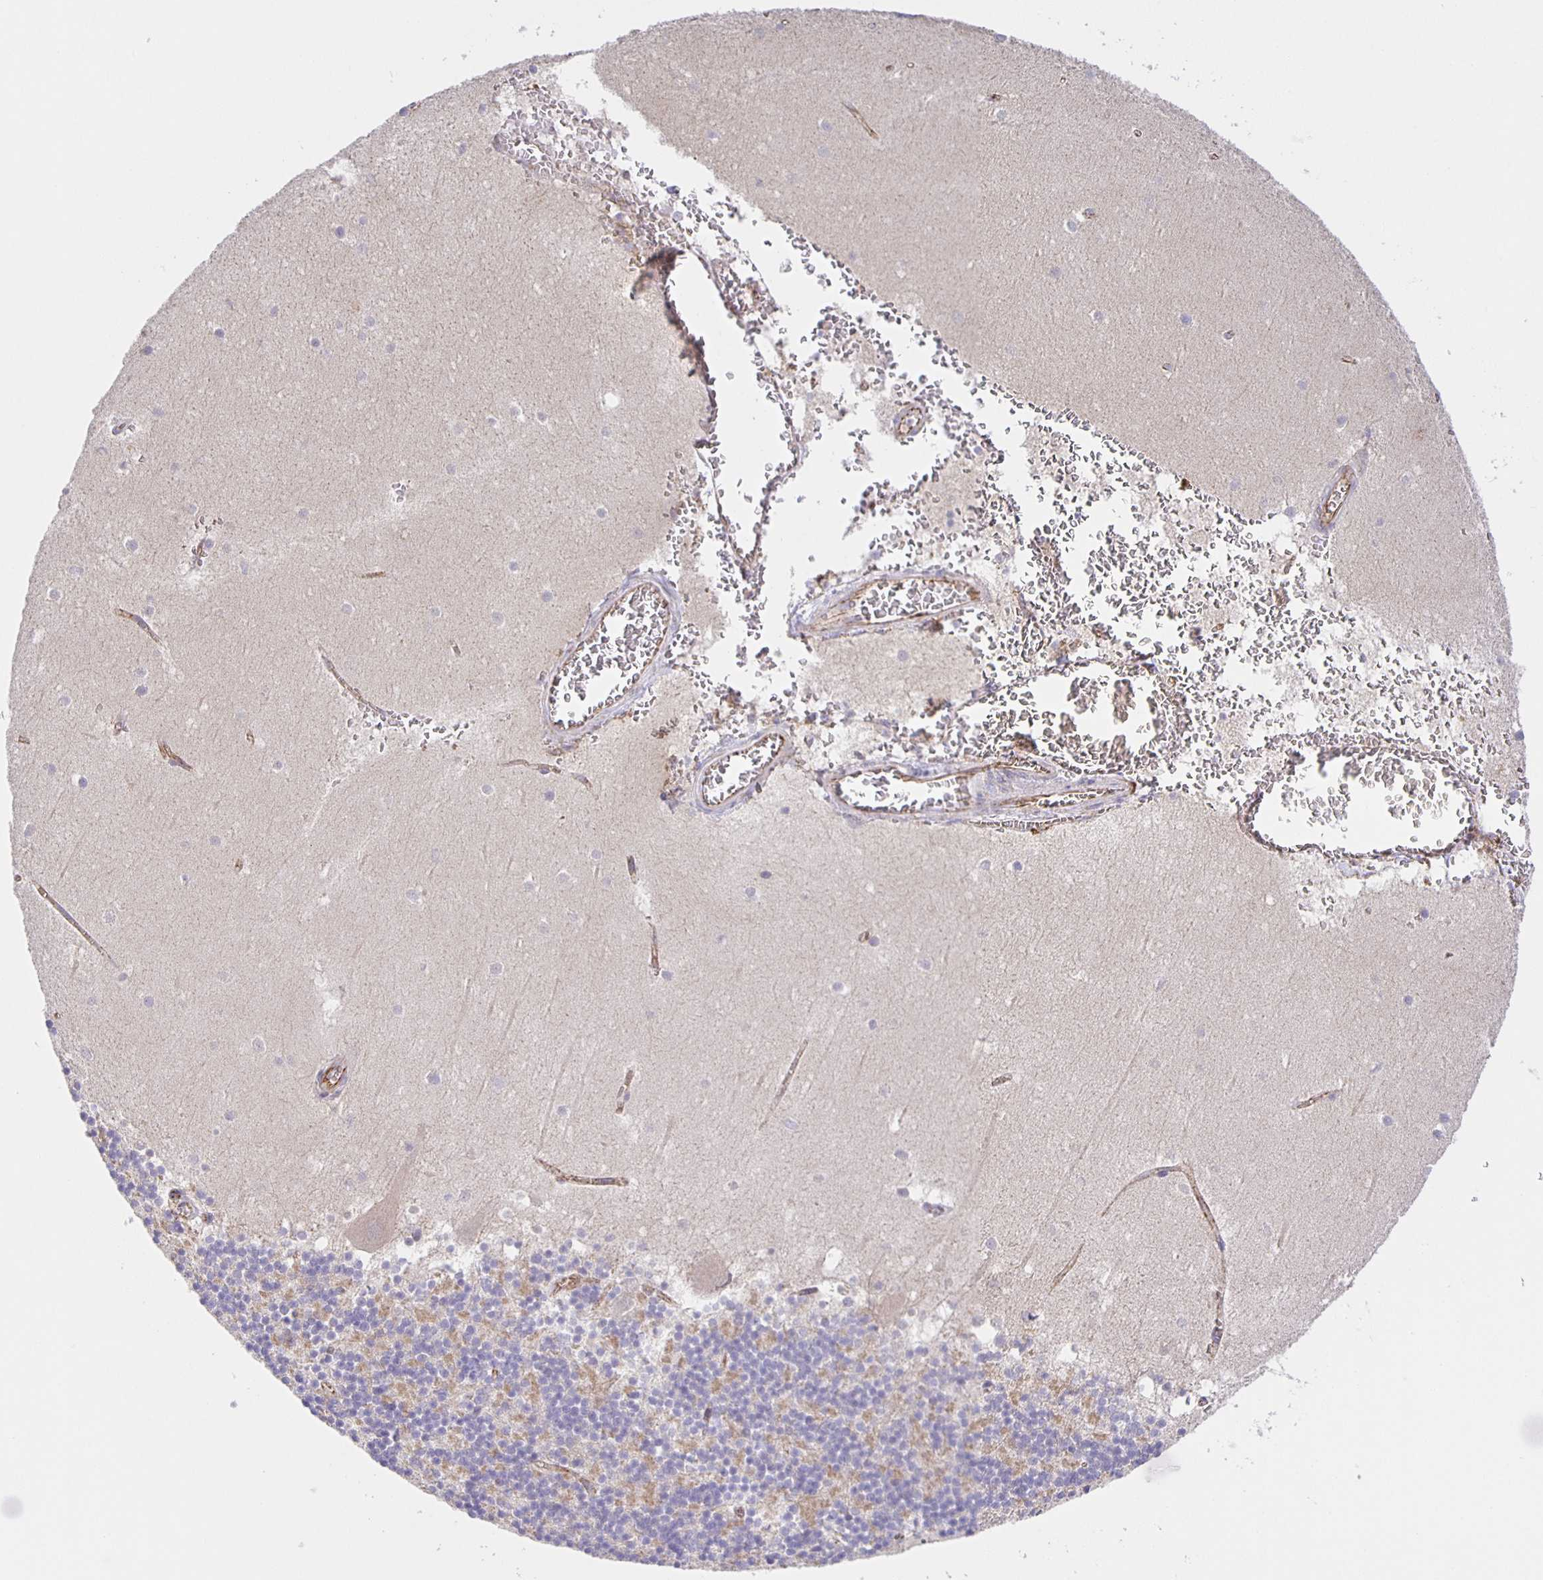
{"staining": {"intensity": "moderate", "quantity": "<25%", "location": "cytoplasmic/membranous"}, "tissue": "cerebellum", "cell_type": "Cells in granular layer", "image_type": "normal", "snomed": [{"axis": "morphology", "description": "Normal tissue, NOS"}, {"axis": "topography", "description": "Cerebellum"}], "caption": "Cells in granular layer exhibit moderate cytoplasmic/membranous positivity in about <25% of cells in benign cerebellum.", "gene": "JMJD4", "patient": {"sex": "male", "age": 54}}